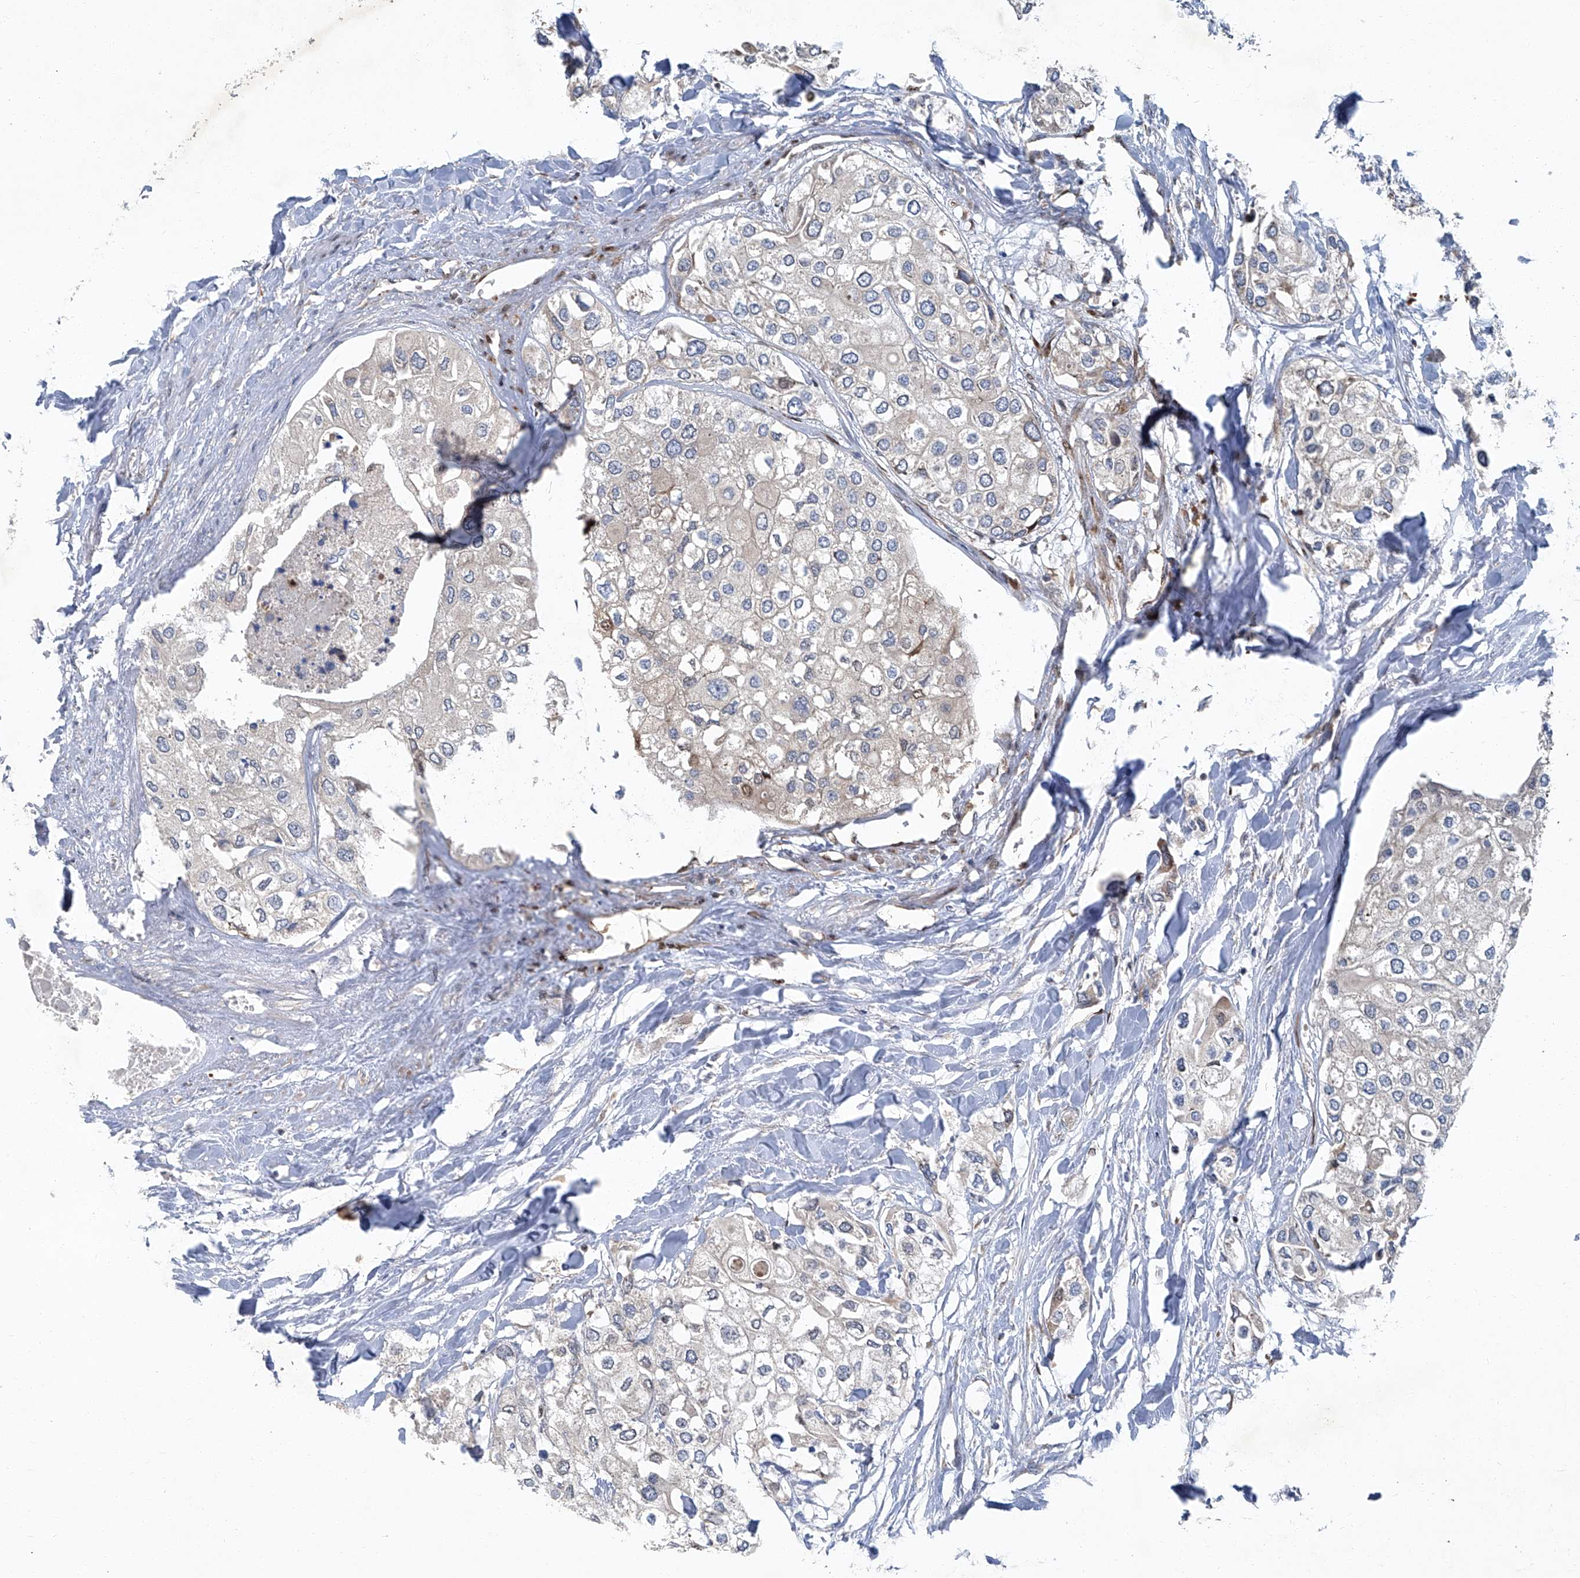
{"staining": {"intensity": "negative", "quantity": "none", "location": "none"}, "tissue": "urothelial cancer", "cell_type": "Tumor cells", "image_type": "cancer", "snomed": [{"axis": "morphology", "description": "Urothelial carcinoma, High grade"}, {"axis": "topography", "description": "Urinary bladder"}], "caption": "High magnification brightfield microscopy of urothelial cancer stained with DAB (3,3'-diaminobenzidine) (brown) and counterstained with hematoxylin (blue): tumor cells show no significant expression.", "gene": "GPR132", "patient": {"sex": "male", "age": 64}}